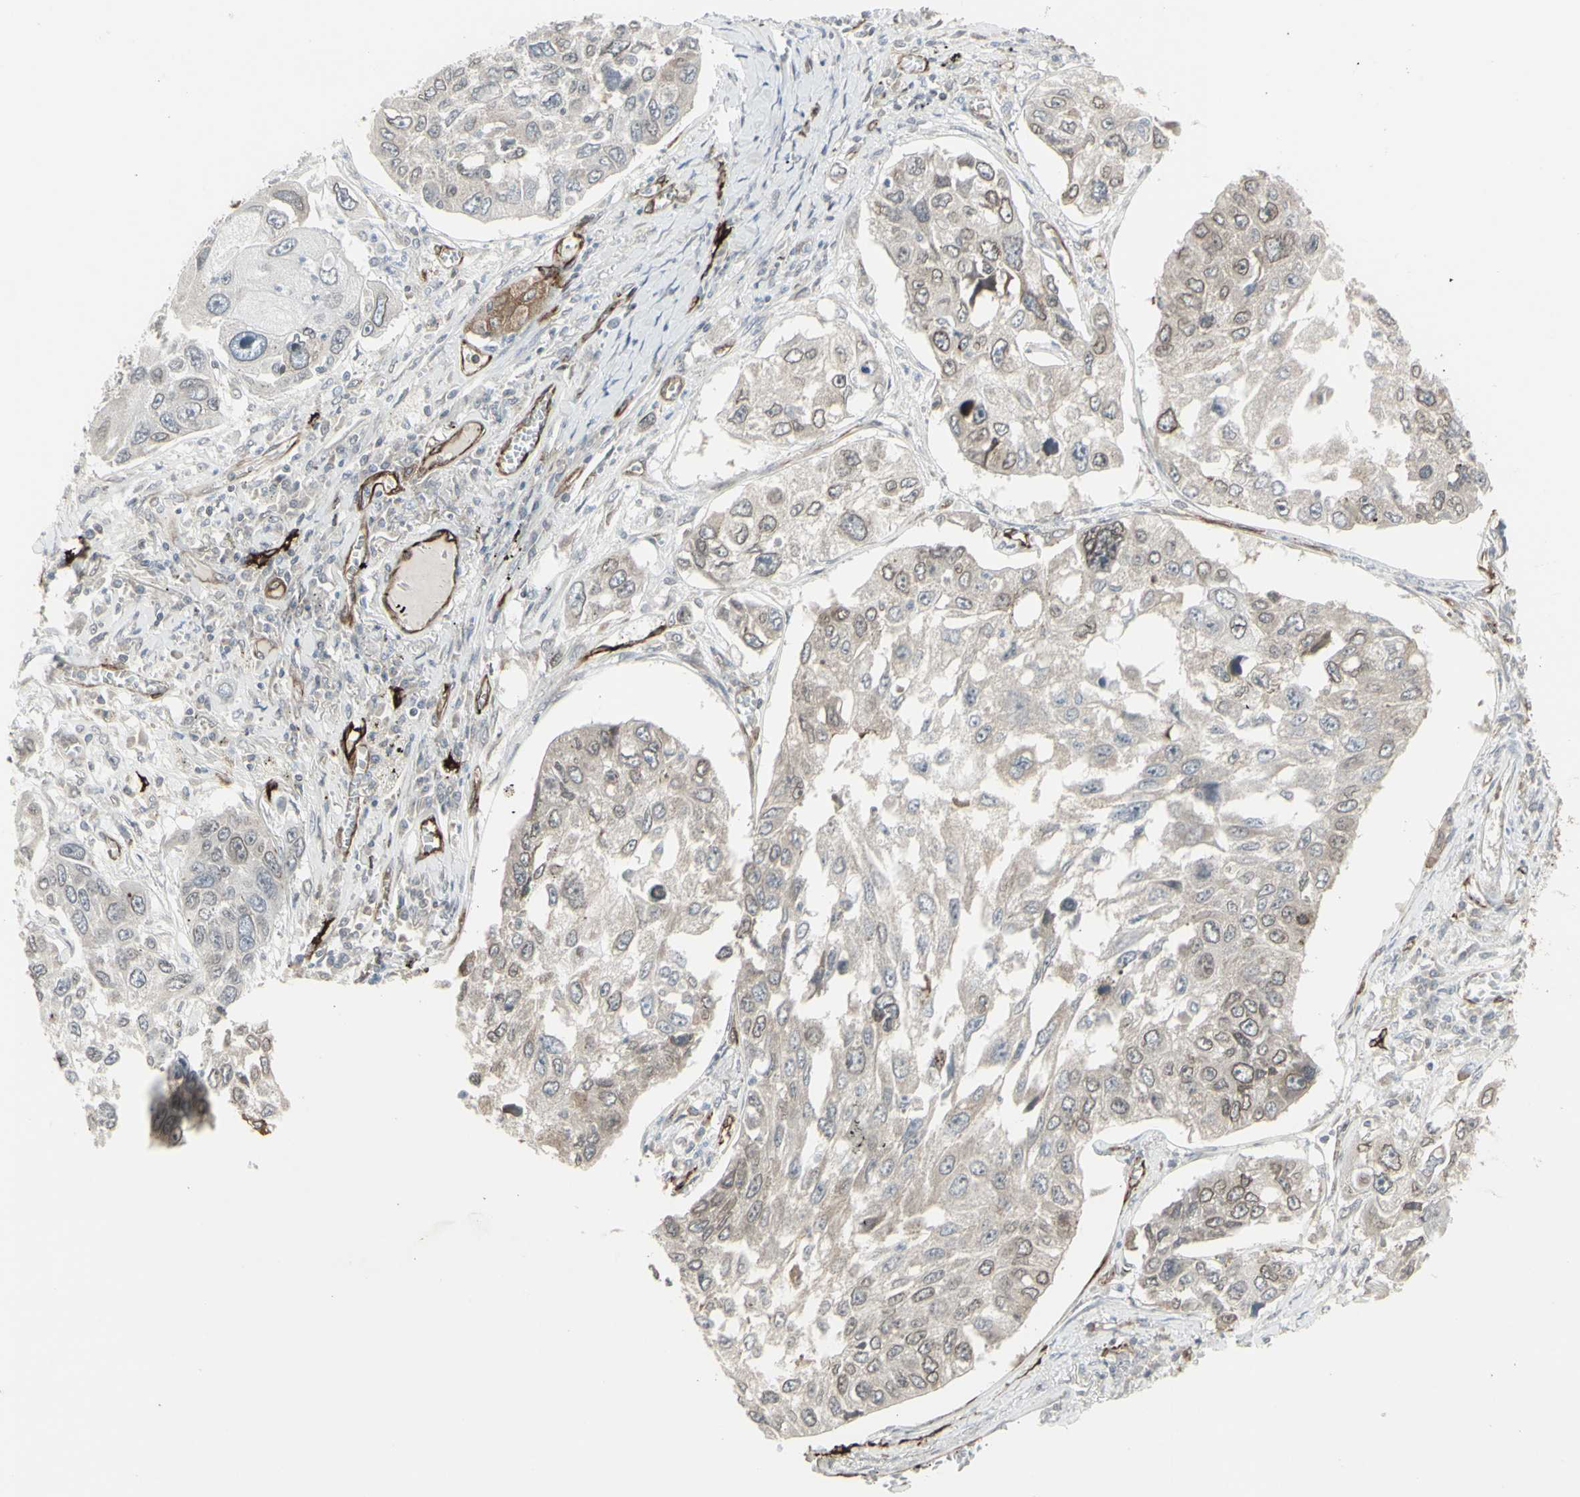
{"staining": {"intensity": "weak", "quantity": ">75%", "location": "cytoplasmic/membranous,nuclear"}, "tissue": "lung cancer", "cell_type": "Tumor cells", "image_type": "cancer", "snomed": [{"axis": "morphology", "description": "Squamous cell carcinoma, NOS"}, {"axis": "topography", "description": "Lung"}], "caption": "This is a photomicrograph of immunohistochemistry (IHC) staining of lung squamous cell carcinoma, which shows weak expression in the cytoplasmic/membranous and nuclear of tumor cells.", "gene": "DTX3L", "patient": {"sex": "male", "age": 71}}